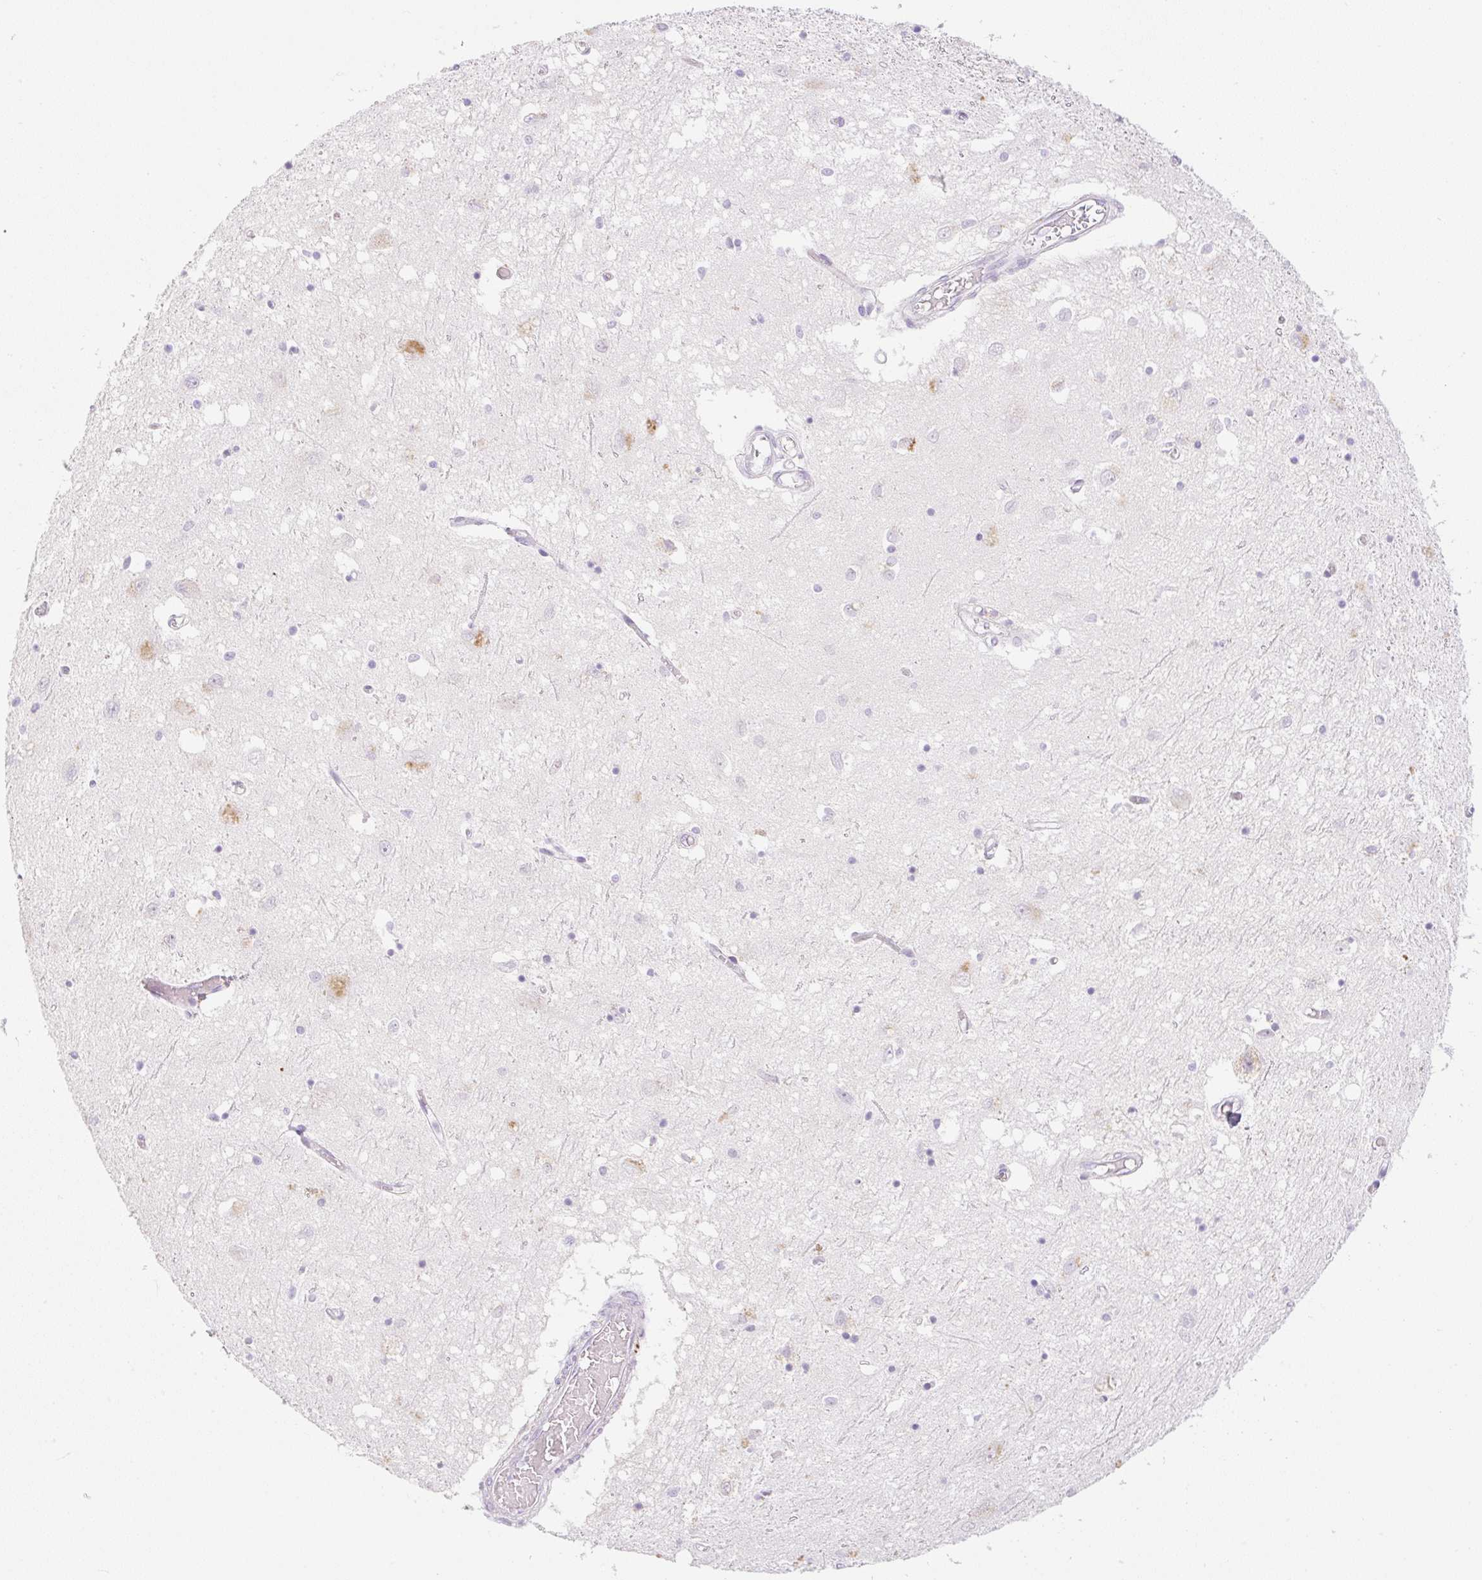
{"staining": {"intensity": "negative", "quantity": "none", "location": "none"}, "tissue": "caudate", "cell_type": "Glial cells", "image_type": "normal", "snomed": [{"axis": "morphology", "description": "Normal tissue, NOS"}, {"axis": "topography", "description": "Lateral ventricle wall"}], "caption": "DAB immunohistochemical staining of benign human caudate displays no significant staining in glial cells.", "gene": "MIA2", "patient": {"sex": "male", "age": 70}}